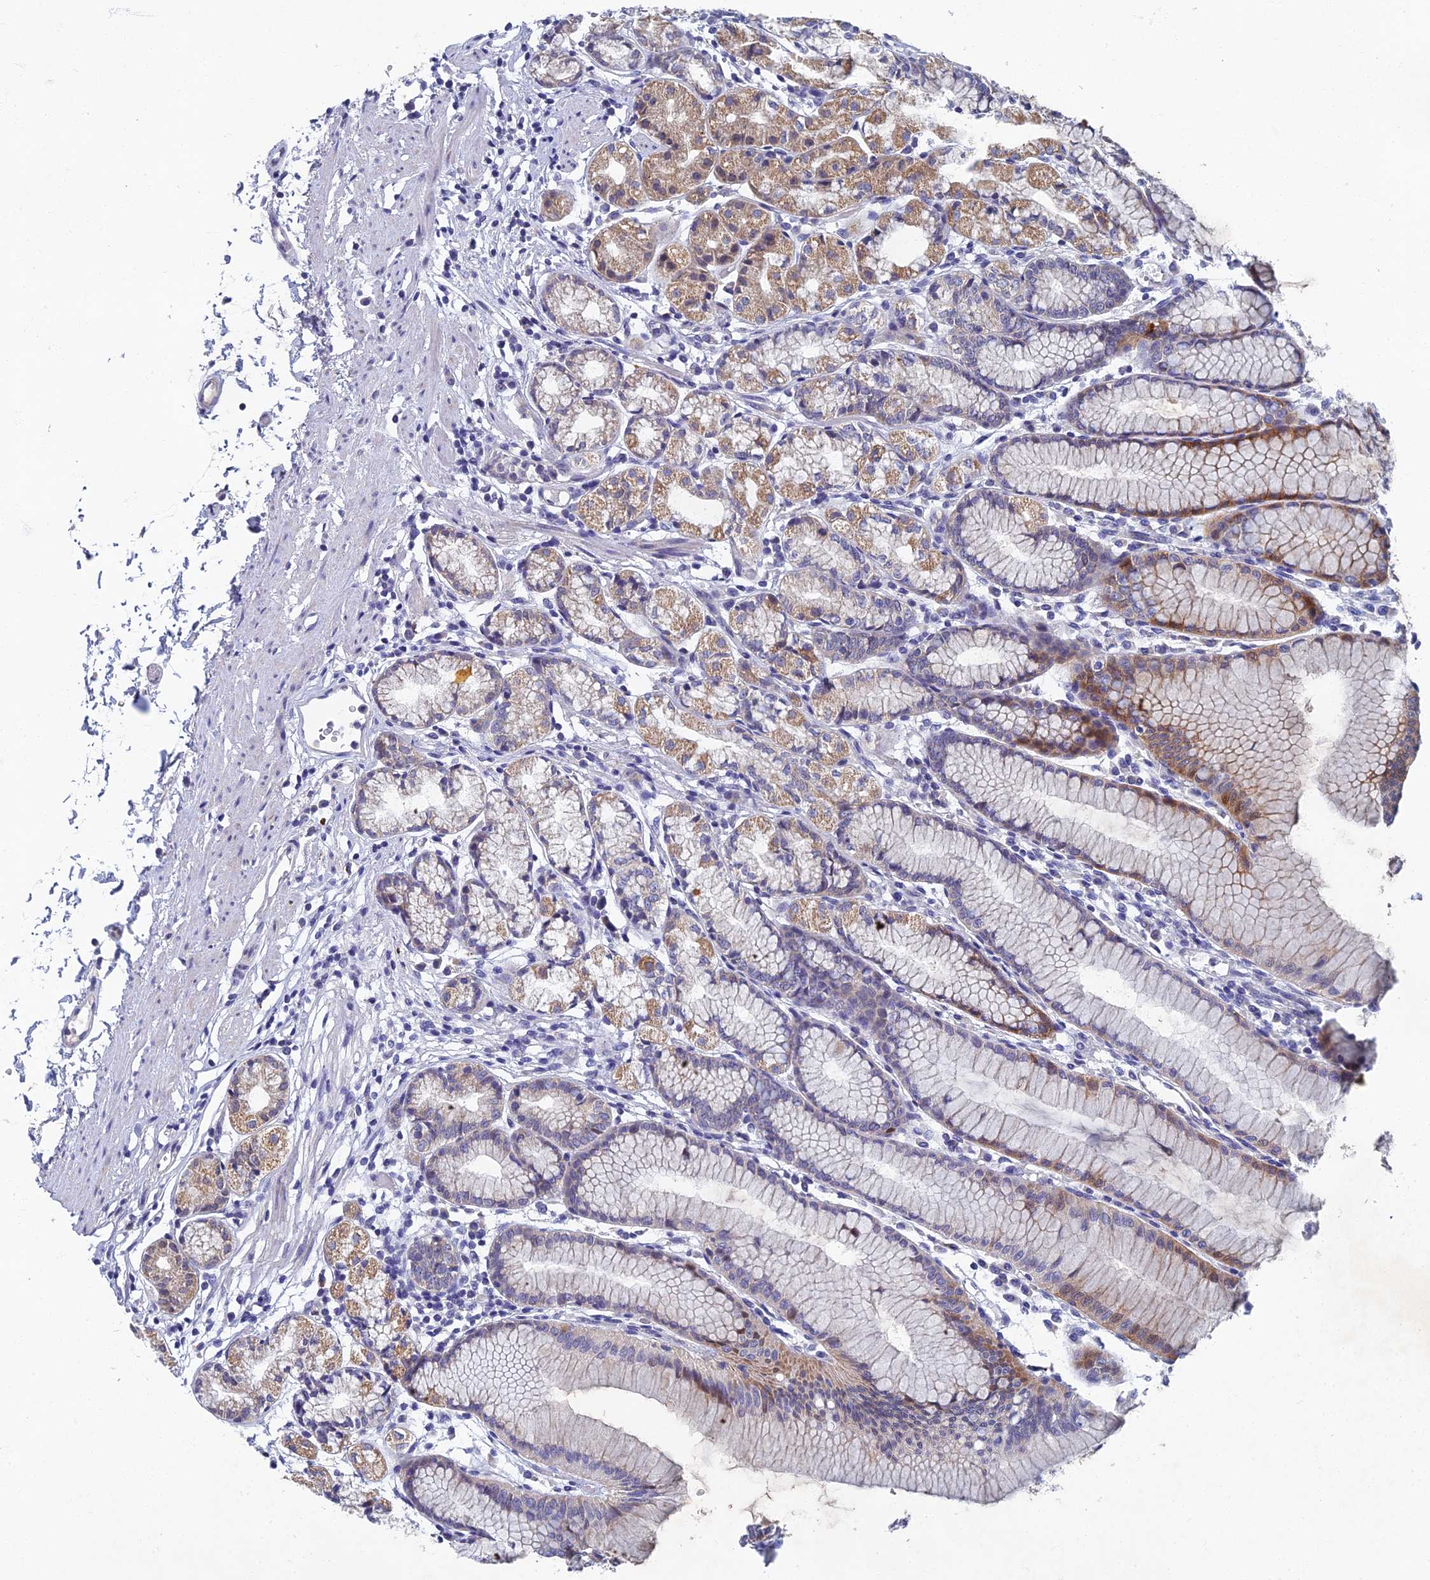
{"staining": {"intensity": "moderate", "quantity": "25%-75%", "location": "cytoplasmic/membranous"}, "tissue": "stomach", "cell_type": "Glandular cells", "image_type": "normal", "snomed": [{"axis": "morphology", "description": "Normal tissue, NOS"}, {"axis": "topography", "description": "Stomach"}], "caption": "Glandular cells show medium levels of moderate cytoplasmic/membranous expression in approximately 25%-75% of cells in unremarkable stomach. (IHC, brightfield microscopy, high magnification).", "gene": "SPIN4", "patient": {"sex": "female", "age": 57}}